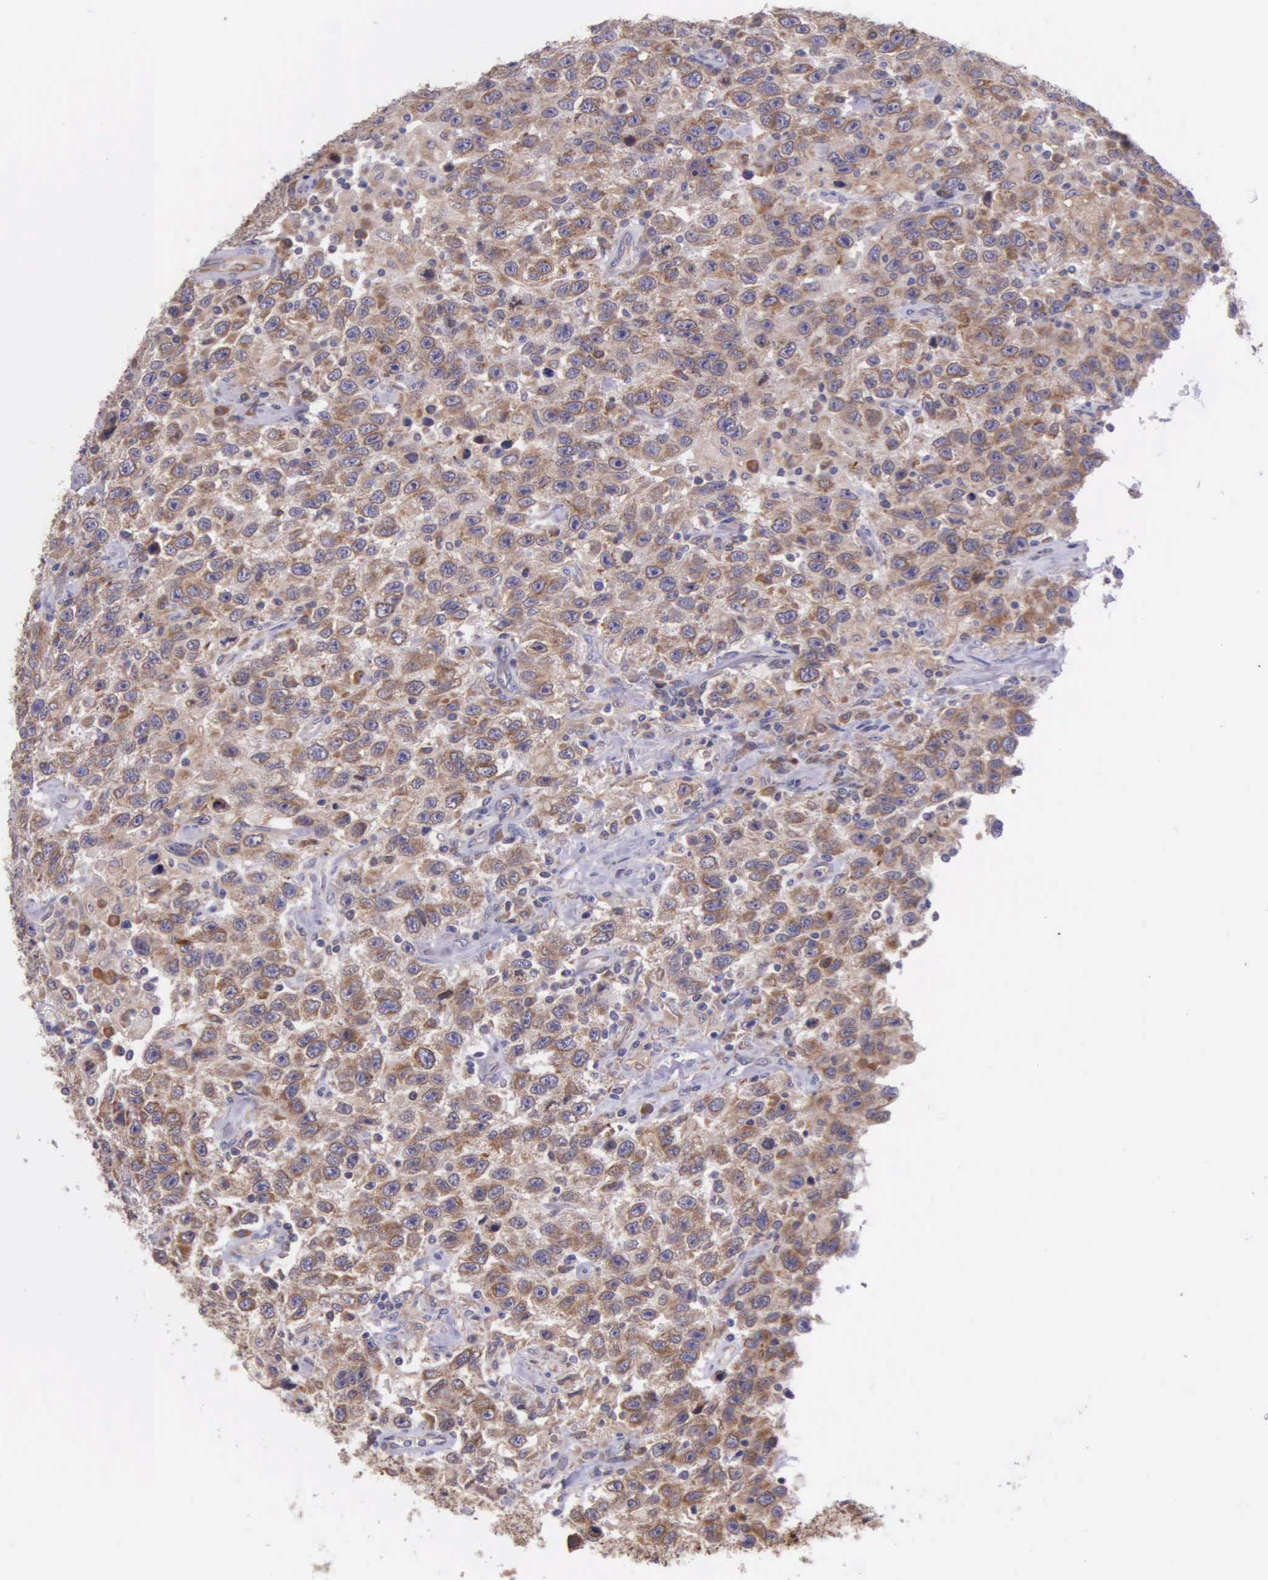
{"staining": {"intensity": "moderate", "quantity": ">75%", "location": "cytoplasmic/membranous"}, "tissue": "testis cancer", "cell_type": "Tumor cells", "image_type": "cancer", "snomed": [{"axis": "morphology", "description": "Seminoma, NOS"}, {"axis": "topography", "description": "Testis"}], "caption": "This histopathology image shows testis seminoma stained with immunohistochemistry to label a protein in brown. The cytoplasmic/membranous of tumor cells show moderate positivity for the protein. Nuclei are counter-stained blue.", "gene": "NSDHL", "patient": {"sex": "male", "age": 41}}